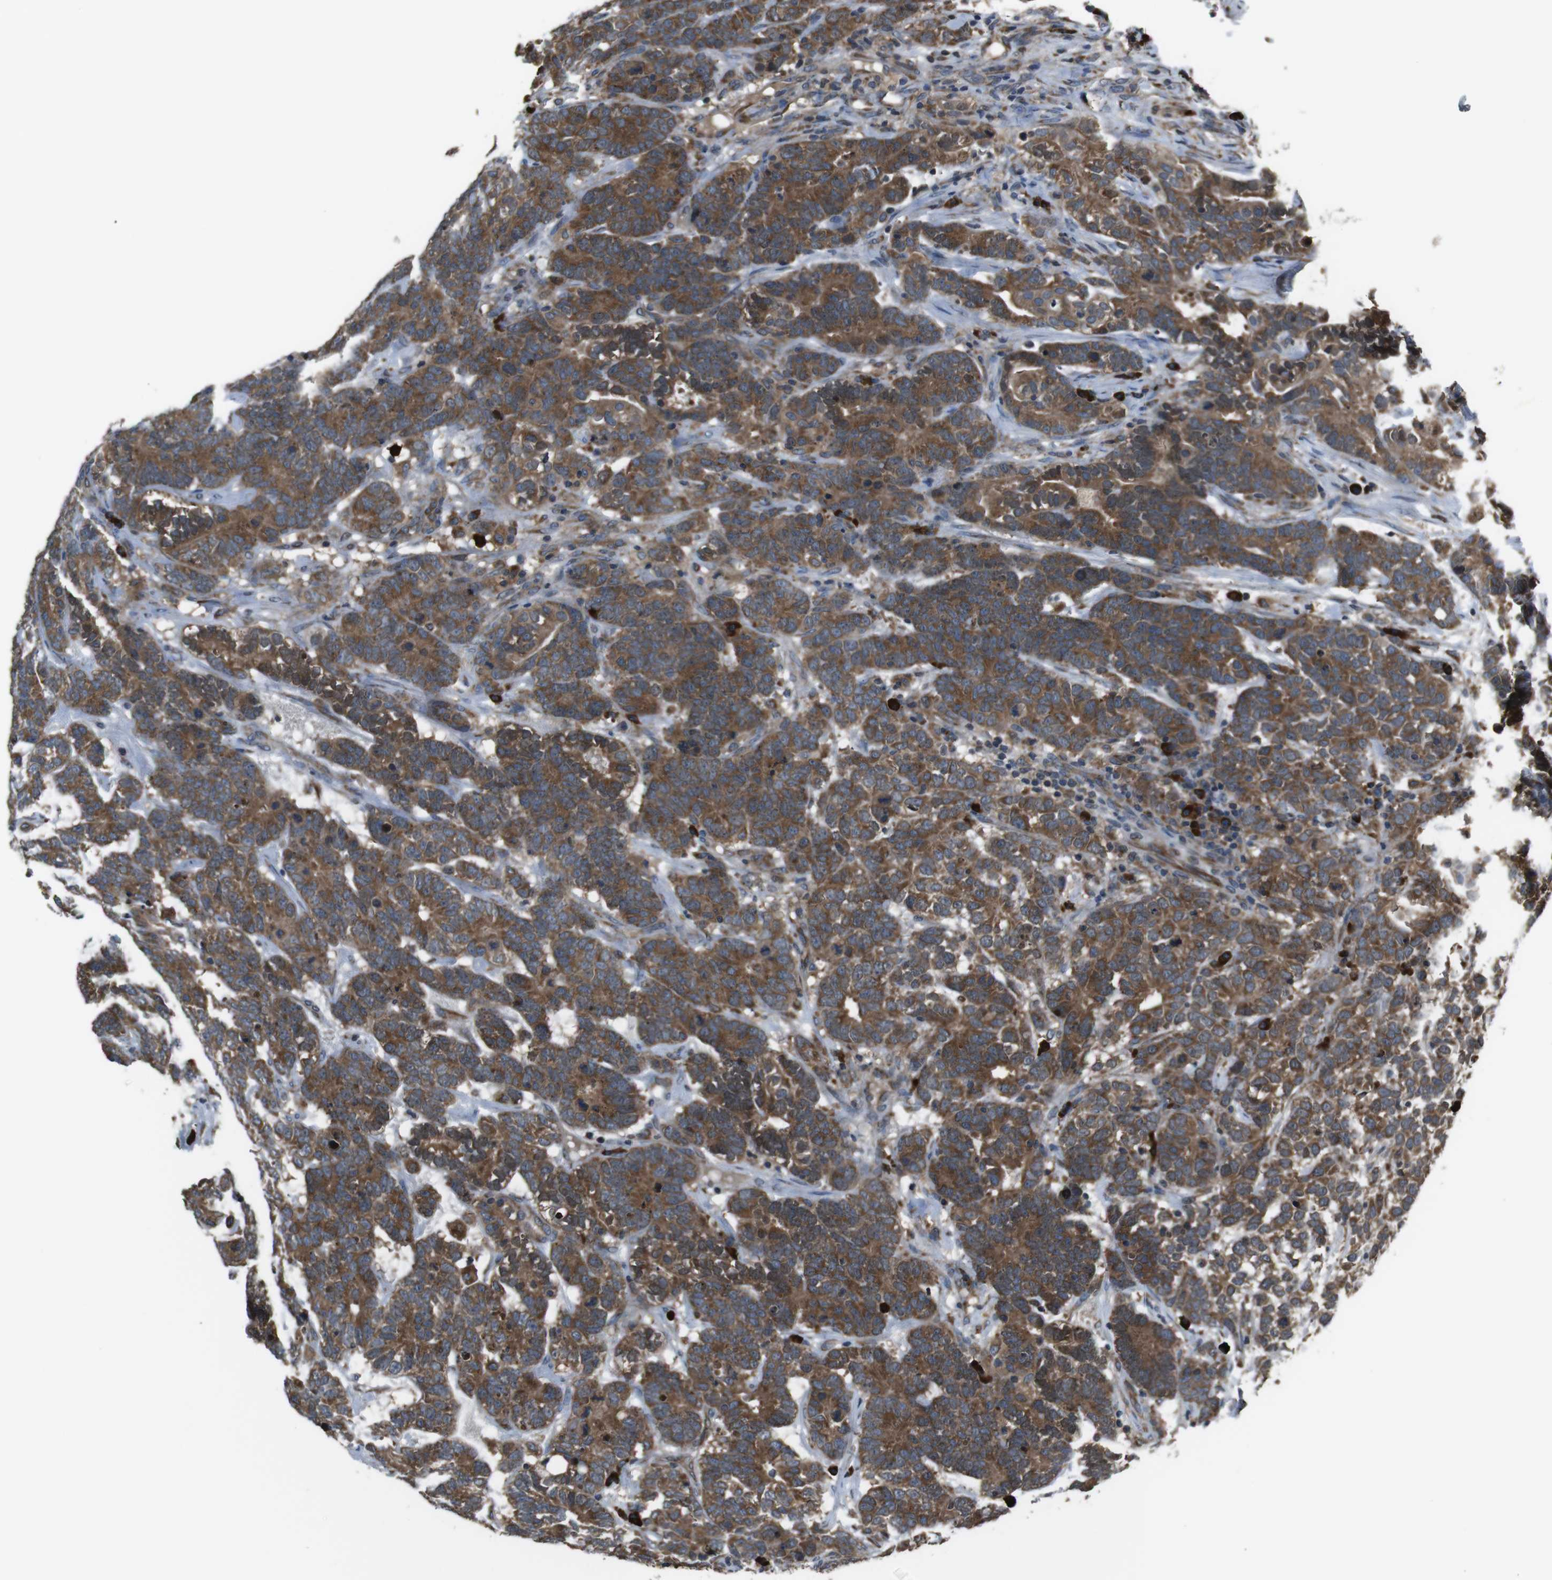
{"staining": {"intensity": "strong", "quantity": ">75%", "location": "cytoplasmic/membranous"}, "tissue": "testis cancer", "cell_type": "Tumor cells", "image_type": "cancer", "snomed": [{"axis": "morphology", "description": "Carcinoma, Embryonal, NOS"}, {"axis": "topography", "description": "Testis"}], "caption": "Human testis cancer (embryonal carcinoma) stained with a protein marker reveals strong staining in tumor cells.", "gene": "SSR3", "patient": {"sex": "male", "age": 26}}